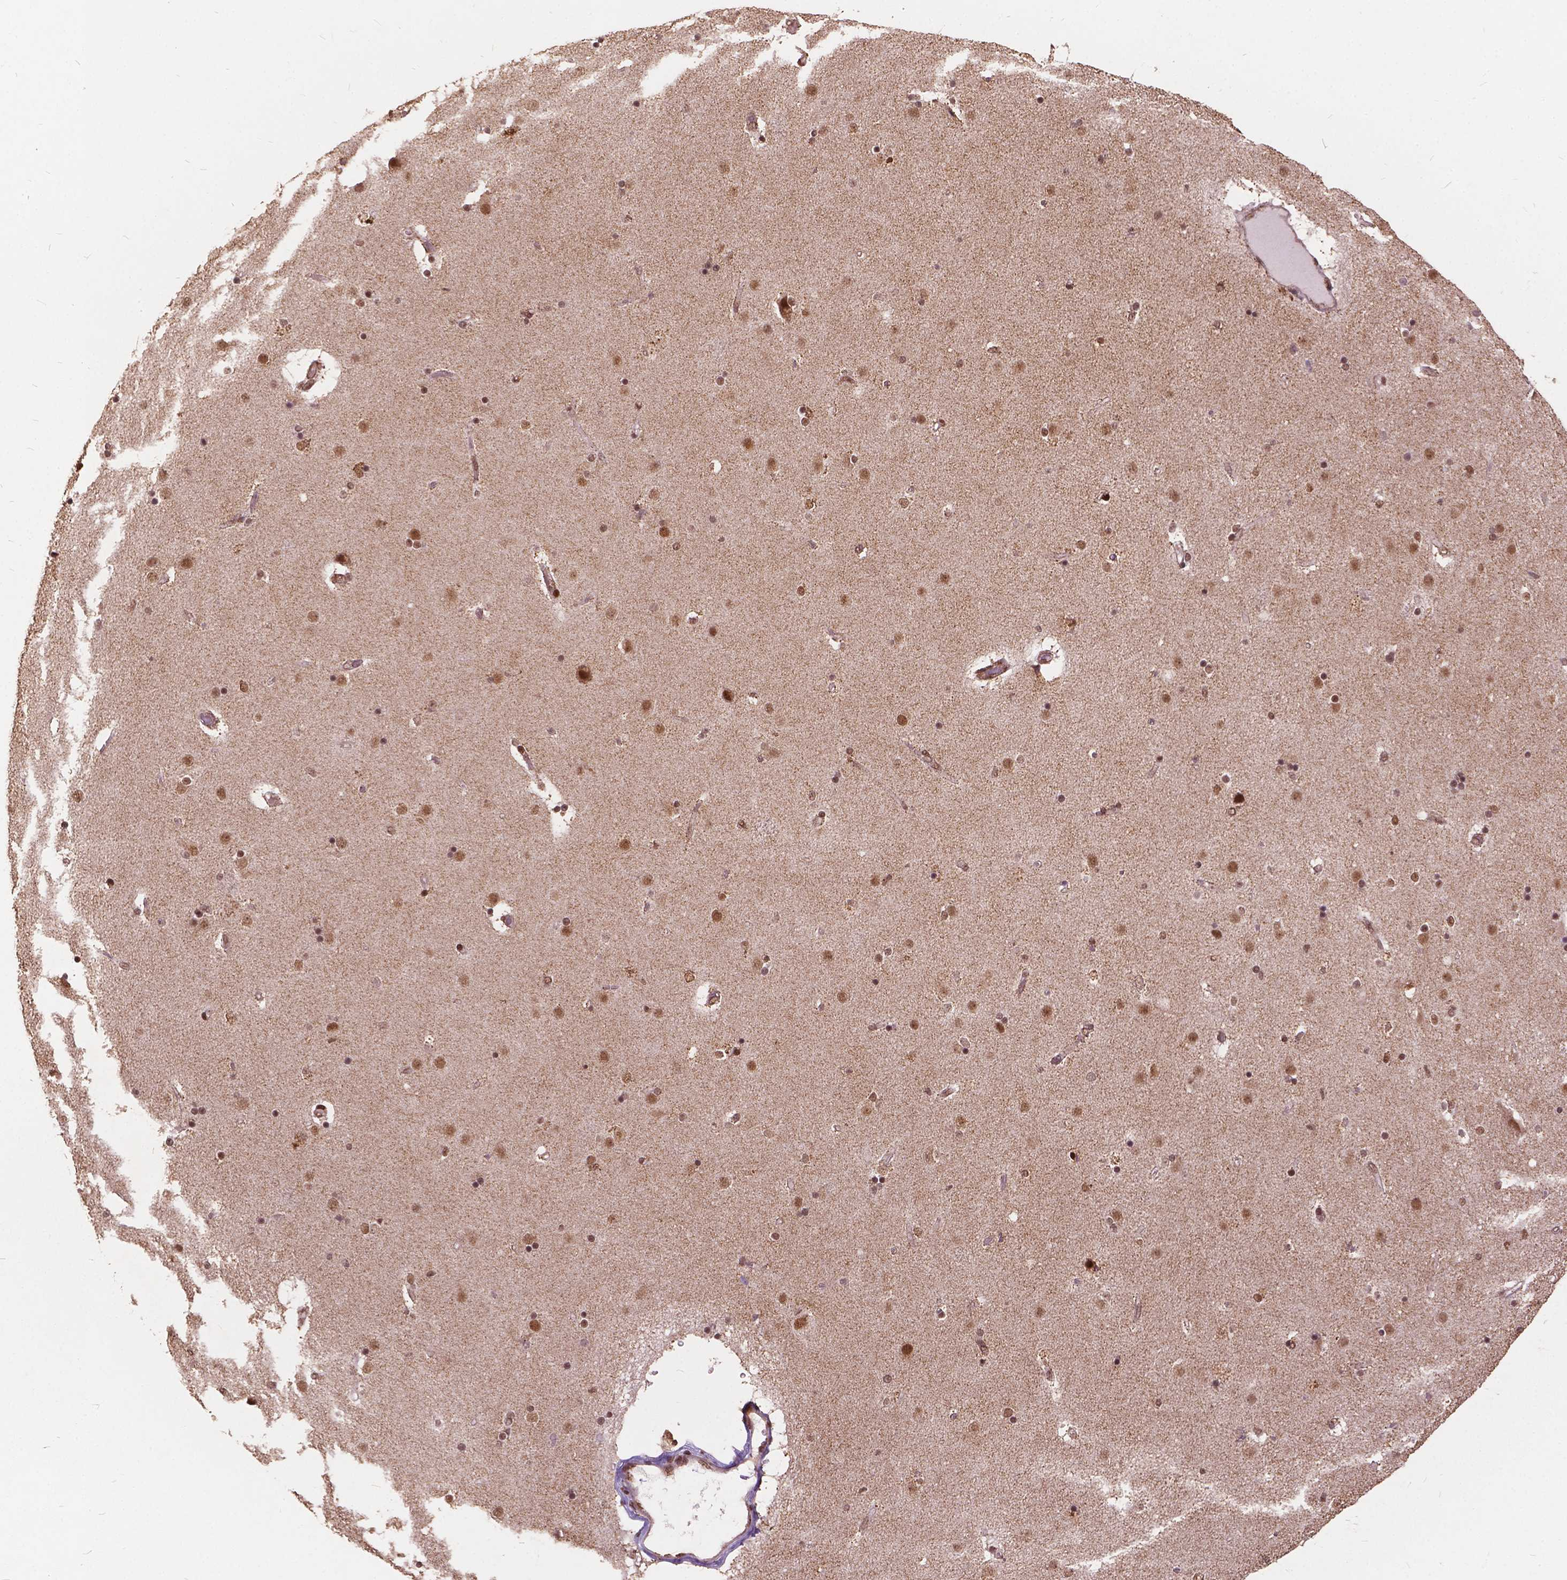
{"staining": {"intensity": "moderate", "quantity": ">75%", "location": "nuclear"}, "tissue": "caudate", "cell_type": "Glial cells", "image_type": "normal", "snomed": [{"axis": "morphology", "description": "Normal tissue, NOS"}, {"axis": "topography", "description": "Lateral ventricle wall"}], "caption": "Unremarkable caudate exhibits moderate nuclear positivity in approximately >75% of glial cells, visualized by immunohistochemistry.", "gene": "GPS2", "patient": {"sex": "female", "age": 71}}